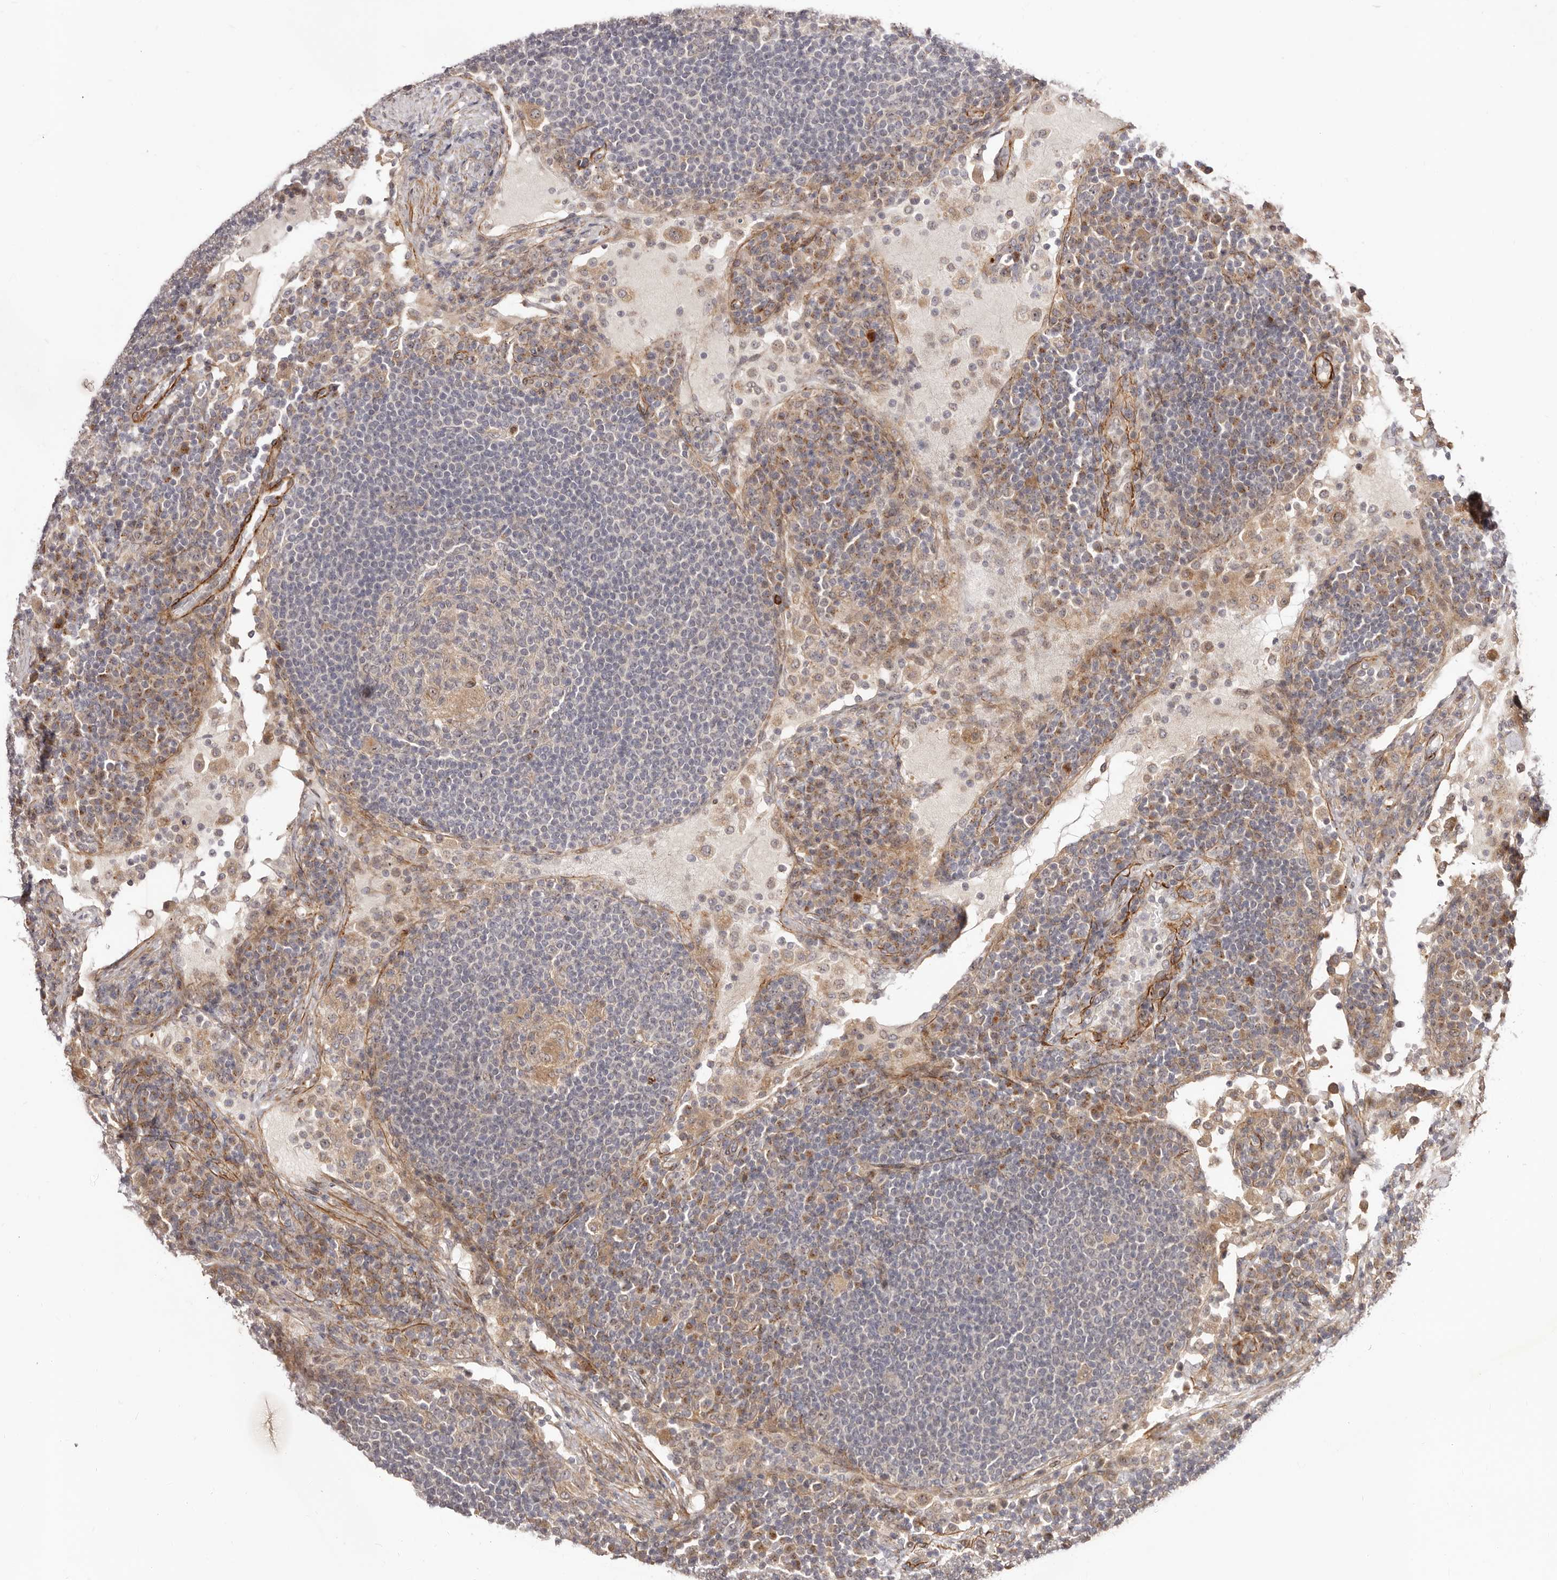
{"staining": {"intensity": "negative", "quantity": "none", "location": "none"}, "tissue": "lymph node", "cell_type": "Germinal center cells", "image_type": "normal", "snomed": [{"axis": "morphology", "description": "Normal tissue, NOS"}, {"axis": "topography", "description": "Lymph node"}], "caption": "IHC image of unremarkable lymph node: lymph node stained with DAB displays no significant protein staining in germinal center cells. The staining was performed using DAB to visualize the protein expression in brown, while the nuclei were stained in blue with hematoxylin (Magnification: 20x).", "gene": "MICAL2", "patient": {"sex": "female", "age": 53}}